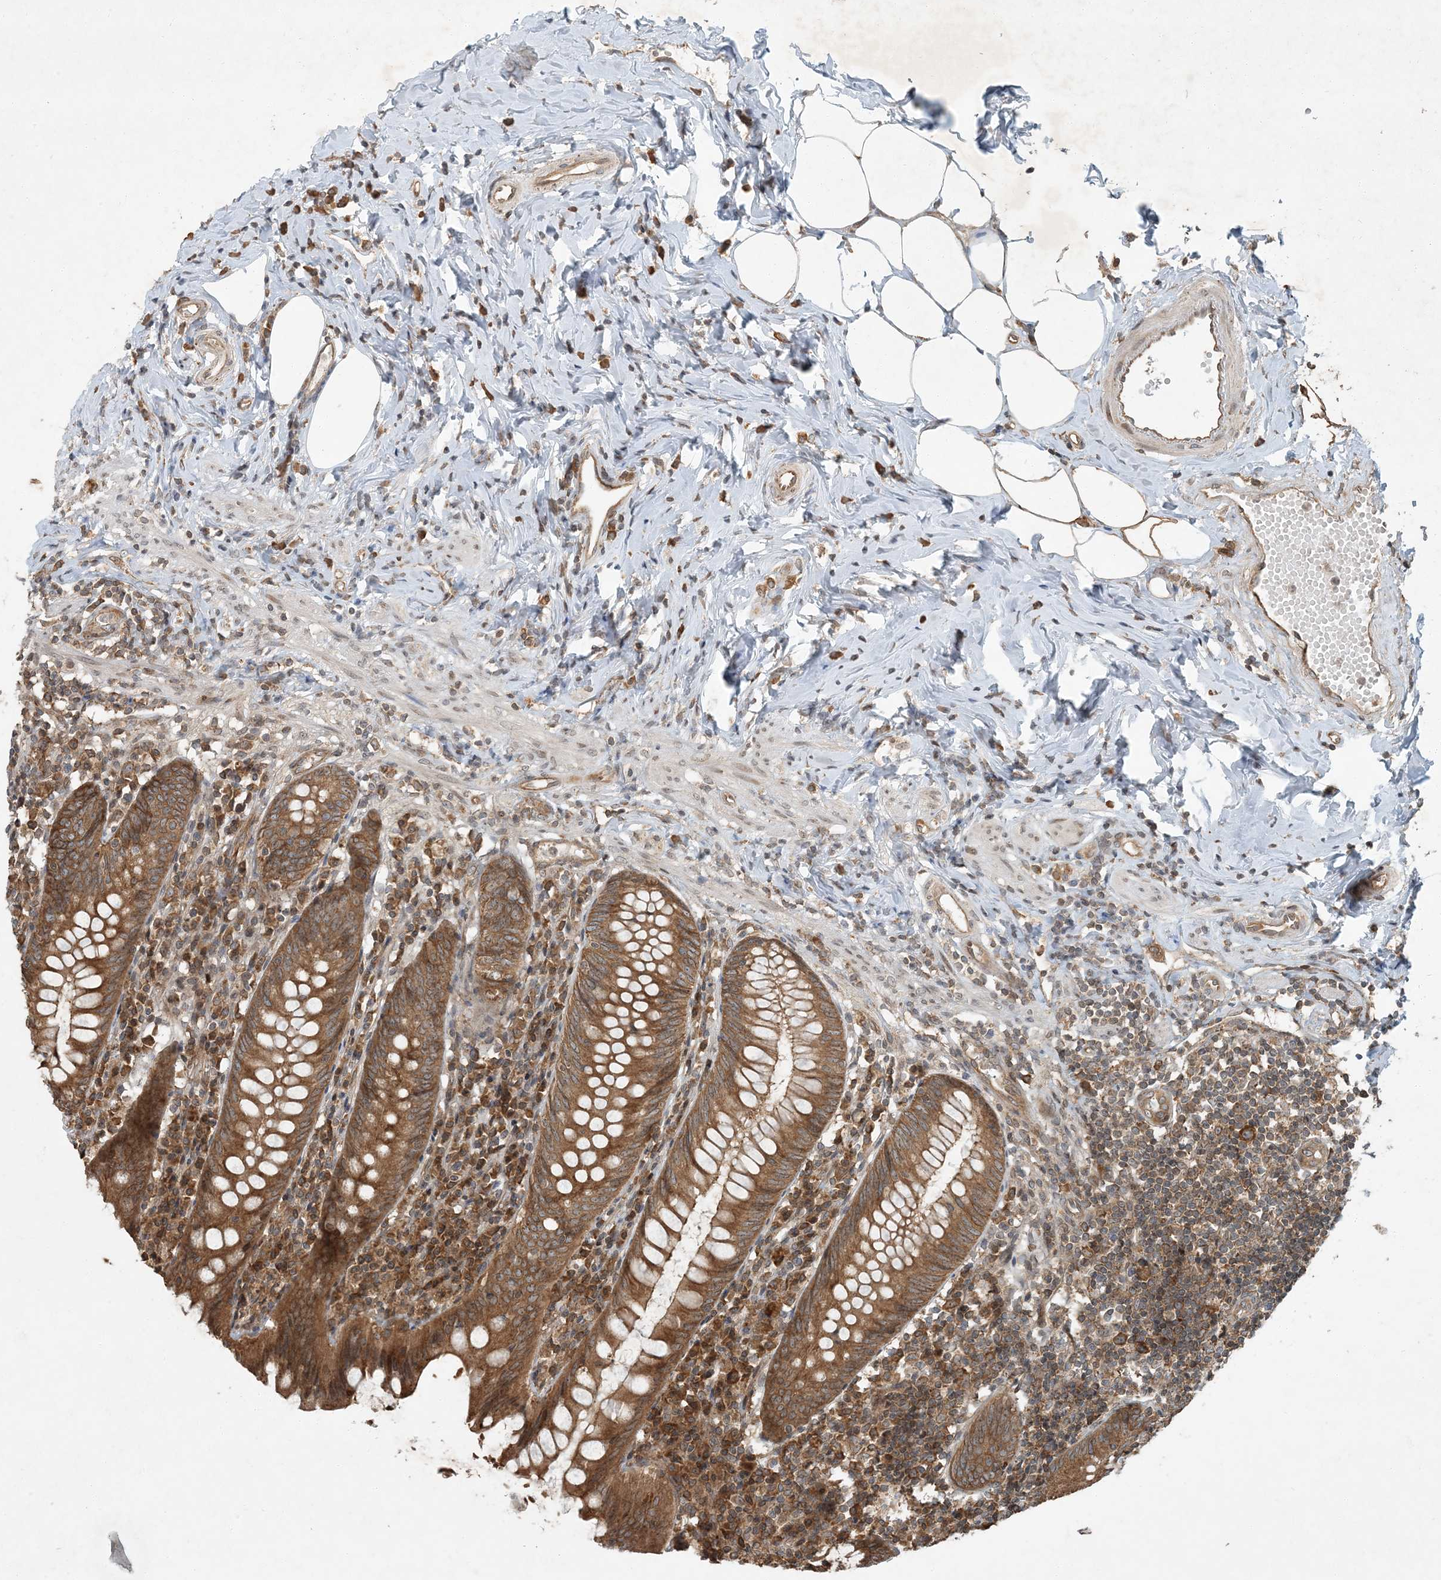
{"staining": {"intensity": "moderate", "quantity": ">75%", "location": "cytoplasmic/membranous"}, "tissue": "appendix", "cell_type": "Glandular cells", "image_type": "normal", "snomed": [{"axis": "morphology", "description": "Normal tissue, NOS"}, {"axis": "topography", "description": "Appendix"}], "caption": "Glandular cells reveal moderate cytoplasmic/membranous expression in about >75% of cells in benign appendix. The staining is performed using DAB (3,3'-diaminobenzidine) brown chromogen to label protein expression. The nuclei are counter-stained blue using hematoxylin.", "gene": "COMMD8", "patient": {"sex": "female", "age": 54}}